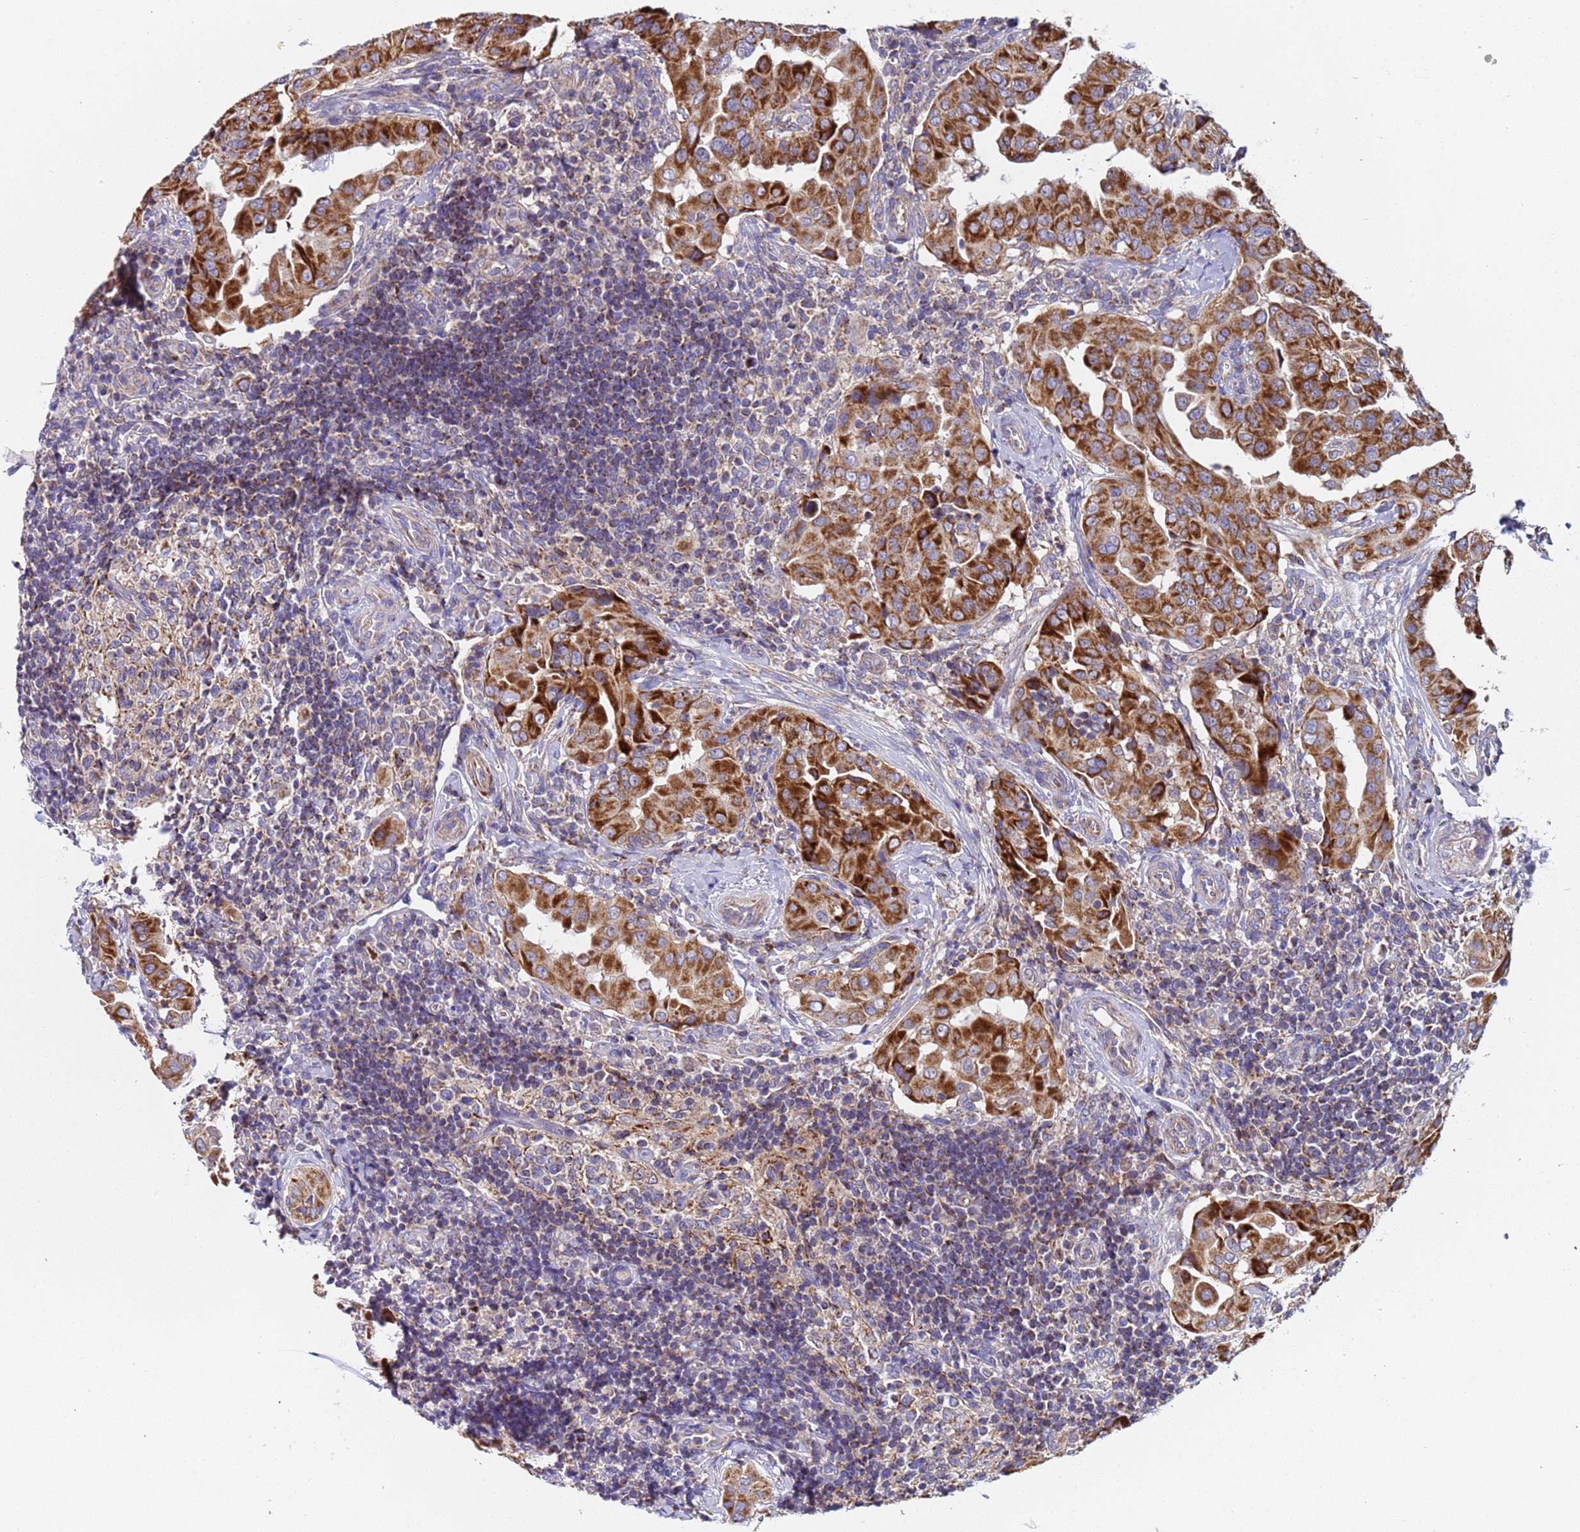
{"staining": {"intensity": "strong", "quantity": ">75%", "location": "cytoplasmic/membranous"}, "tissue": "thyroid cancer", "cell_type": "Tumor cells", "image_type": "cancer", "snomed": [{"axis": "morphology", "description": "Papillary adenocarcinoma, NOS"}, {"axis": "topography", "description": "Thyroid gland"}], "caption": "Thyroid papillary adenocarcinoma stained for a protein displays strong cytoplasmic/membranous positivity in tumor cells. Nuclei are stained in blue.", "gene": "TMEM126A", "patient": {"sex": "male", "age": 33}}